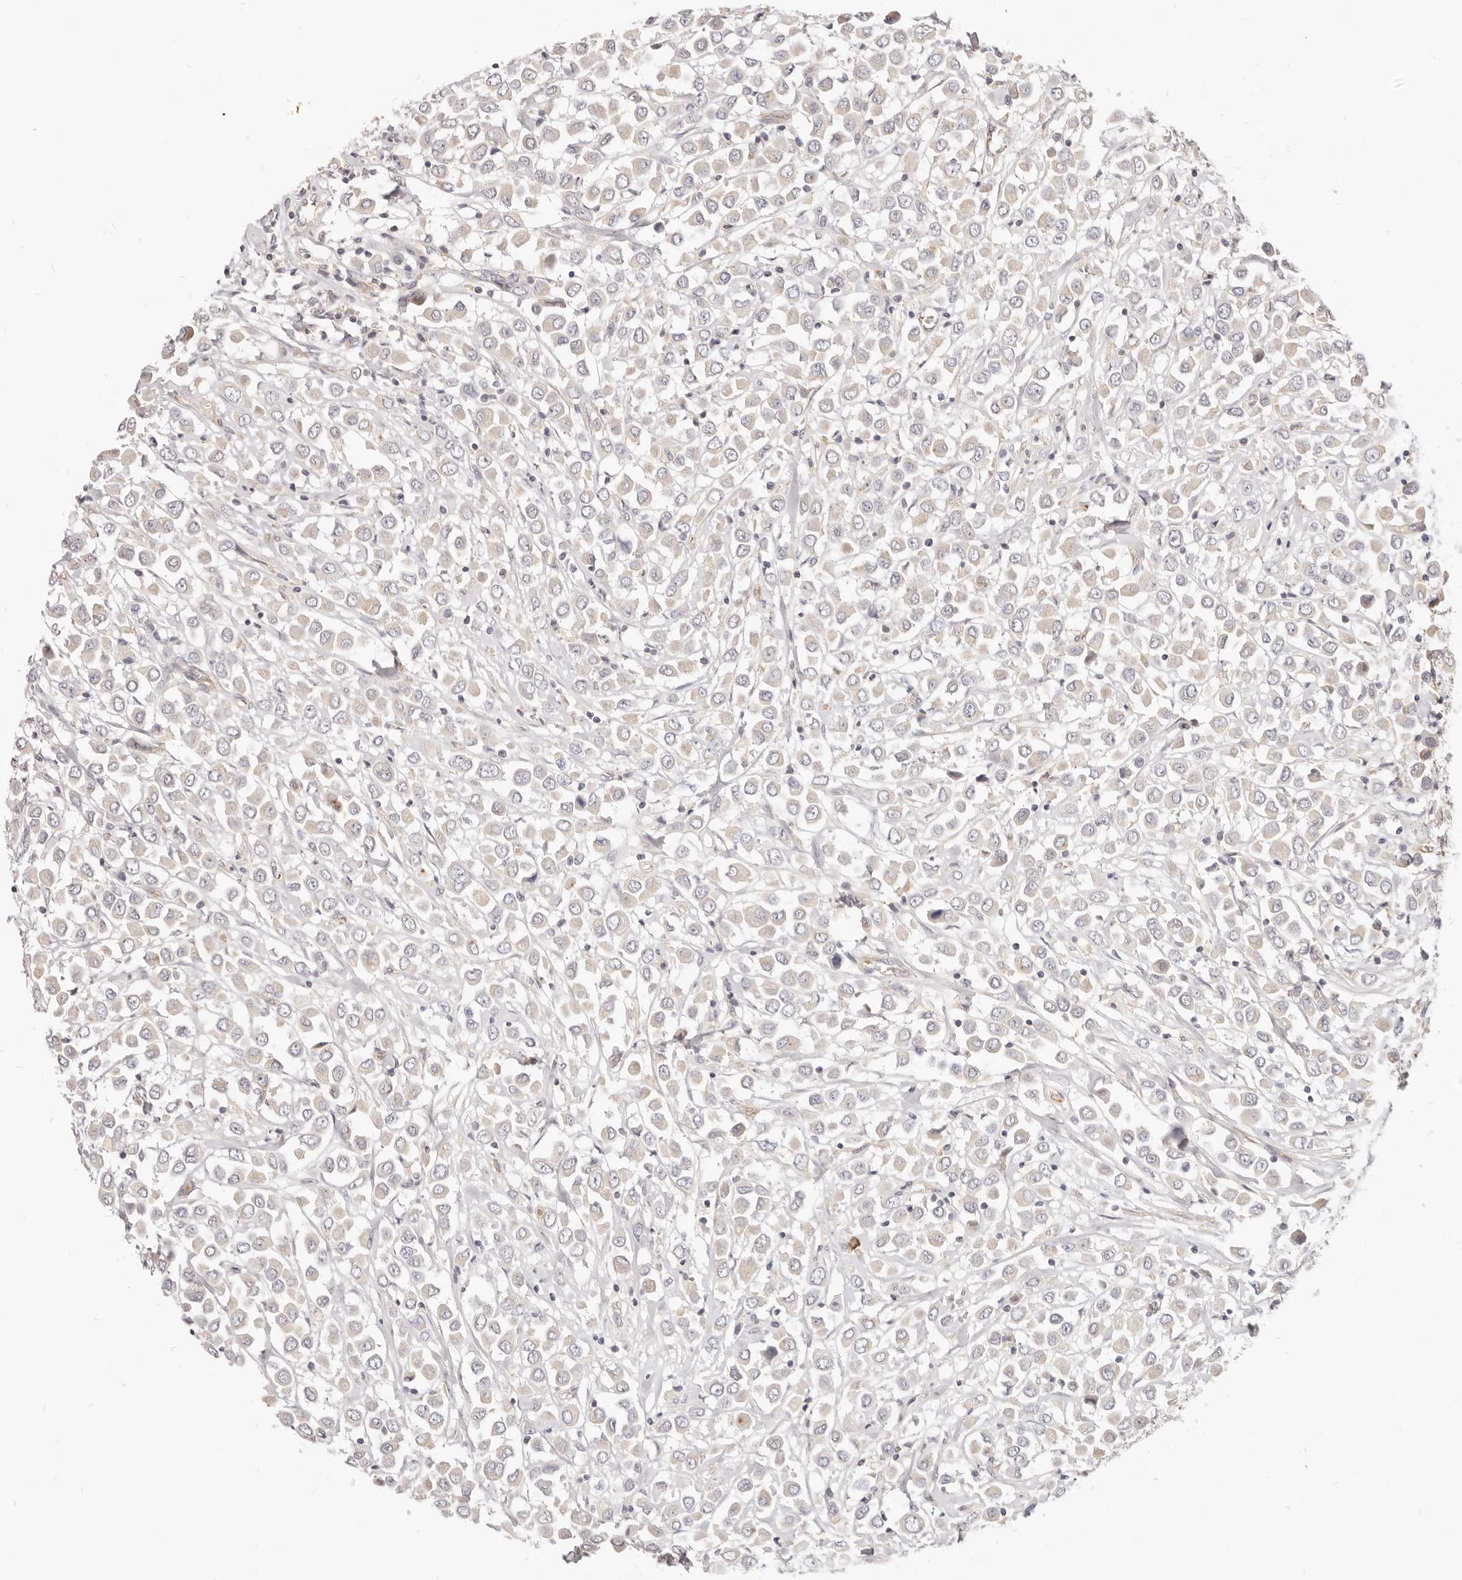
{"staining": {"intensity": "negative", "quantity": "none", "location": "none"}, "tissue": "breast cancer", "cell_type": "Tumor cells", "image_type": "cancer", "snomed": [{"axis": "morphology", "description": "Duct carcinoma"}, {"axis": "topography", "description": "Breast"}], "caption": "Protein analysis of breast cancer displays no significant staining in tumor cells.", "gene": "LTB4R2", "patient": {"sex": "female", "age": 61}}